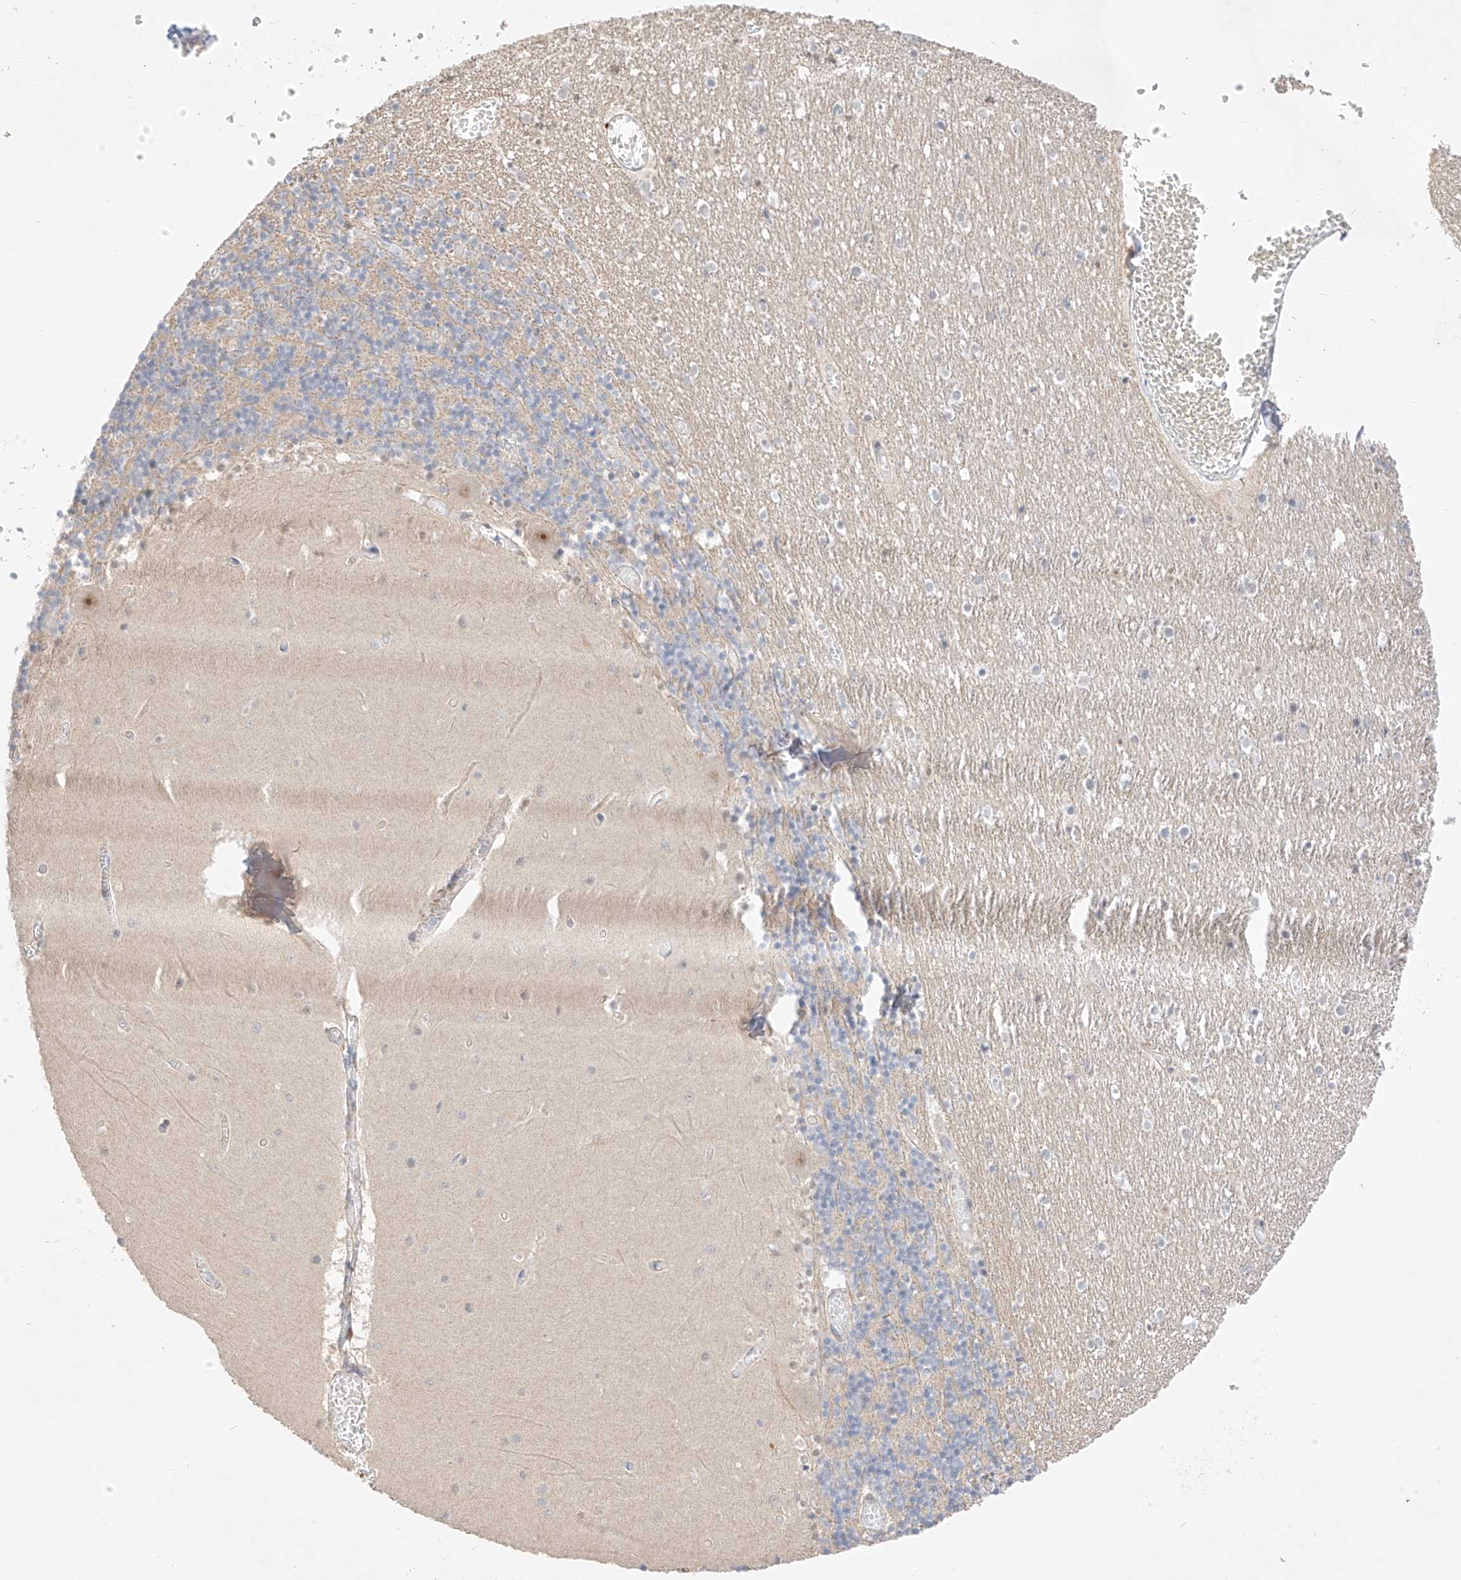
{"staining": {"intensity": "negative", "quantity": "none", "location": "none"}, "tissue": "cerebellum", "cell_type": "Cells in granular layer", "image_type": "normal", "snomed": [{"axis": "morphology", "description": "Normal tissue, NOS"}, {"axis": "topography", "description": "Cerebellum"}], "caption": "DAB (3,3'-diaminobenzidine) immunohistochemical staining of normal cerebellum displays no significant positivity in cells in granular layer. (DAB (3,3'-diaminobenzidine) IHC visualized using brightfield microscopy, high magnification).", "gene": "IL22RA2", "patient": {"sex": "female", "age": 28}}